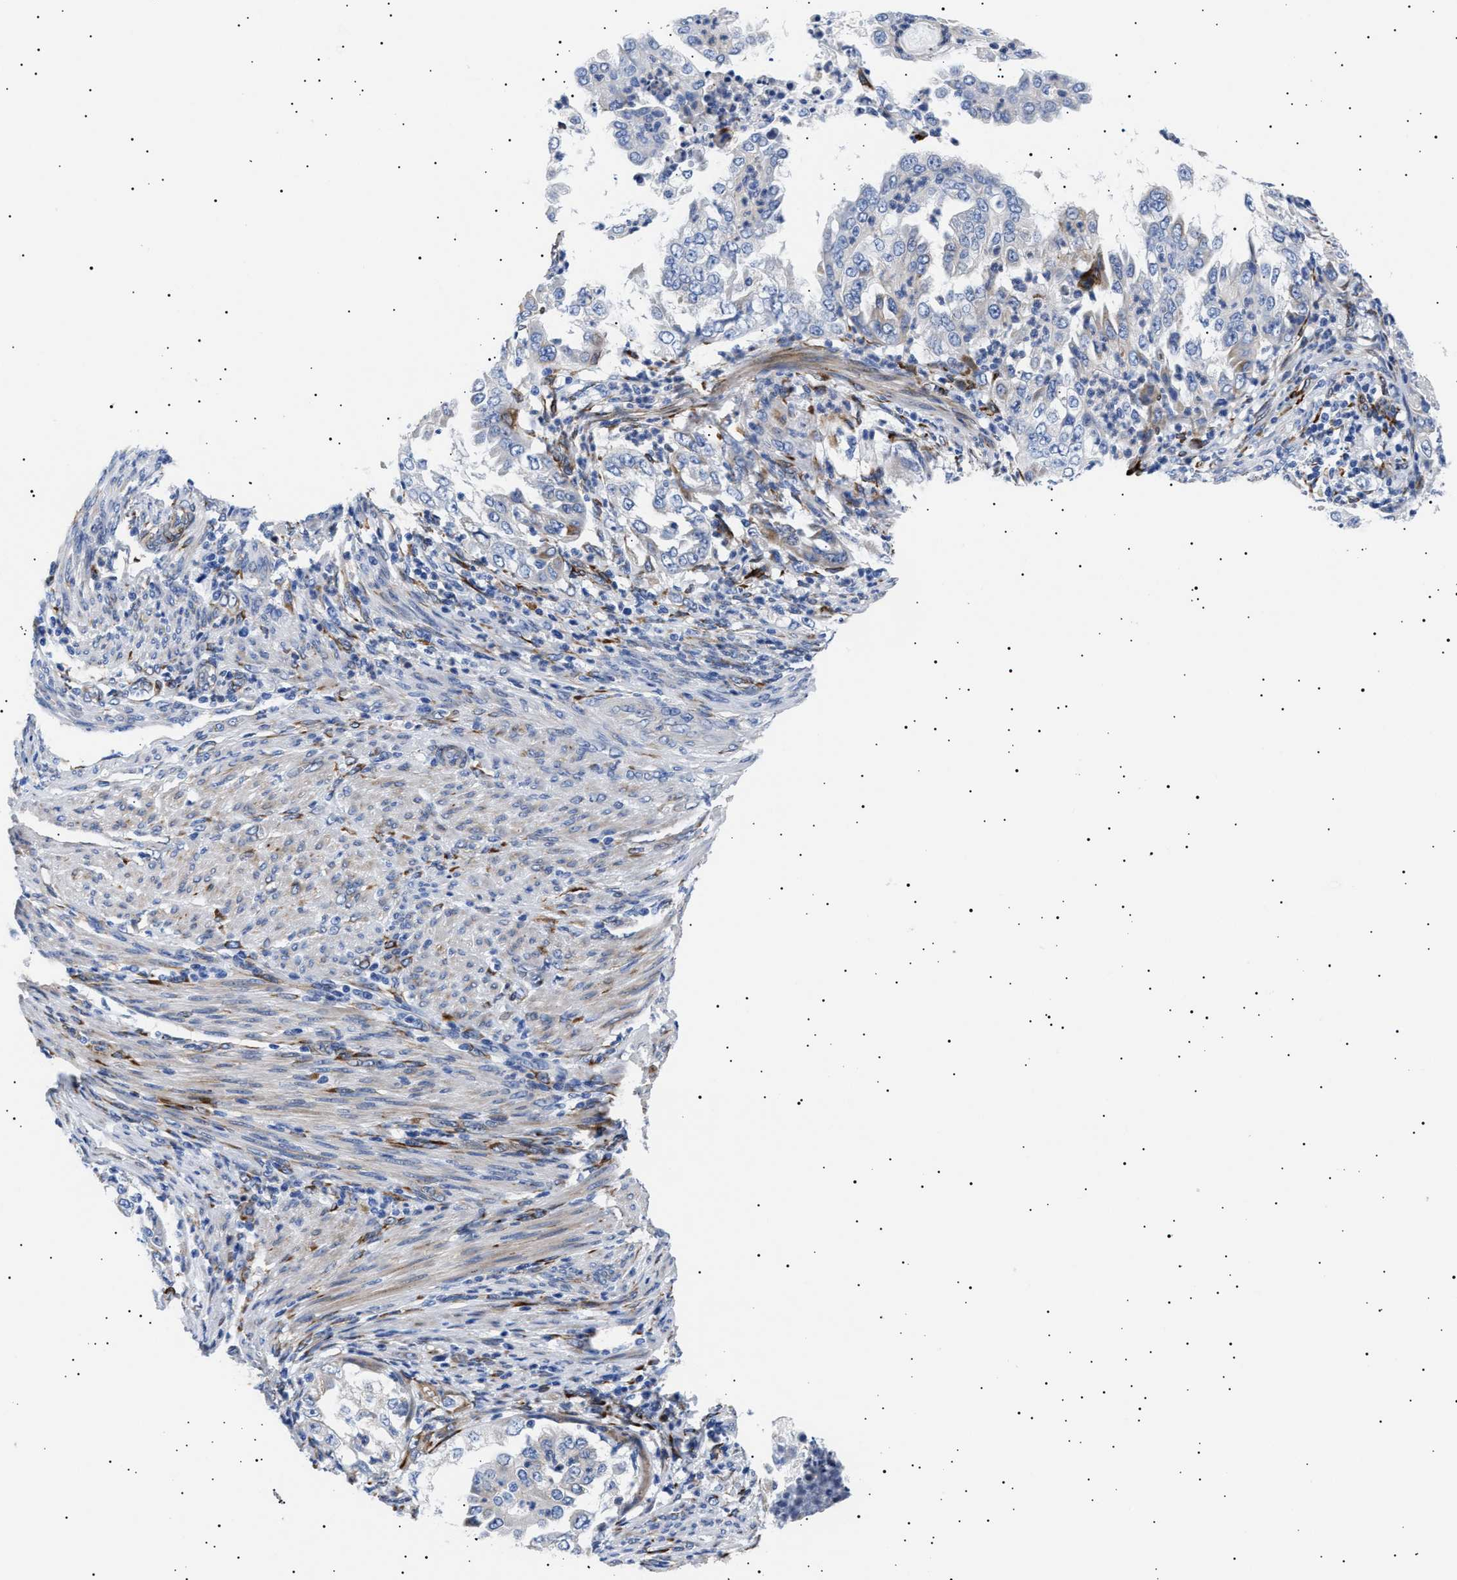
{"staining": {"intensity": "weak", "quantity": "<25%", "location": "cytoplasmic/membranous"}, "tissue": "endometrial cancer", "cell_type": "Tumor cells", "image_type": "cancer", "snomed": [{"axis": "morphology", "description": "Adenocarcinoma, NOS"}, {"axis": "topography", "description": "Endometrium"}], "caption": "This is an immunohistochemistry histopathology image of human adenocarcinoma (endometrial). There is no positivity in tumor cells.", "gene": "HEMGN", "patient": {"sex": "female", "age": 85}}